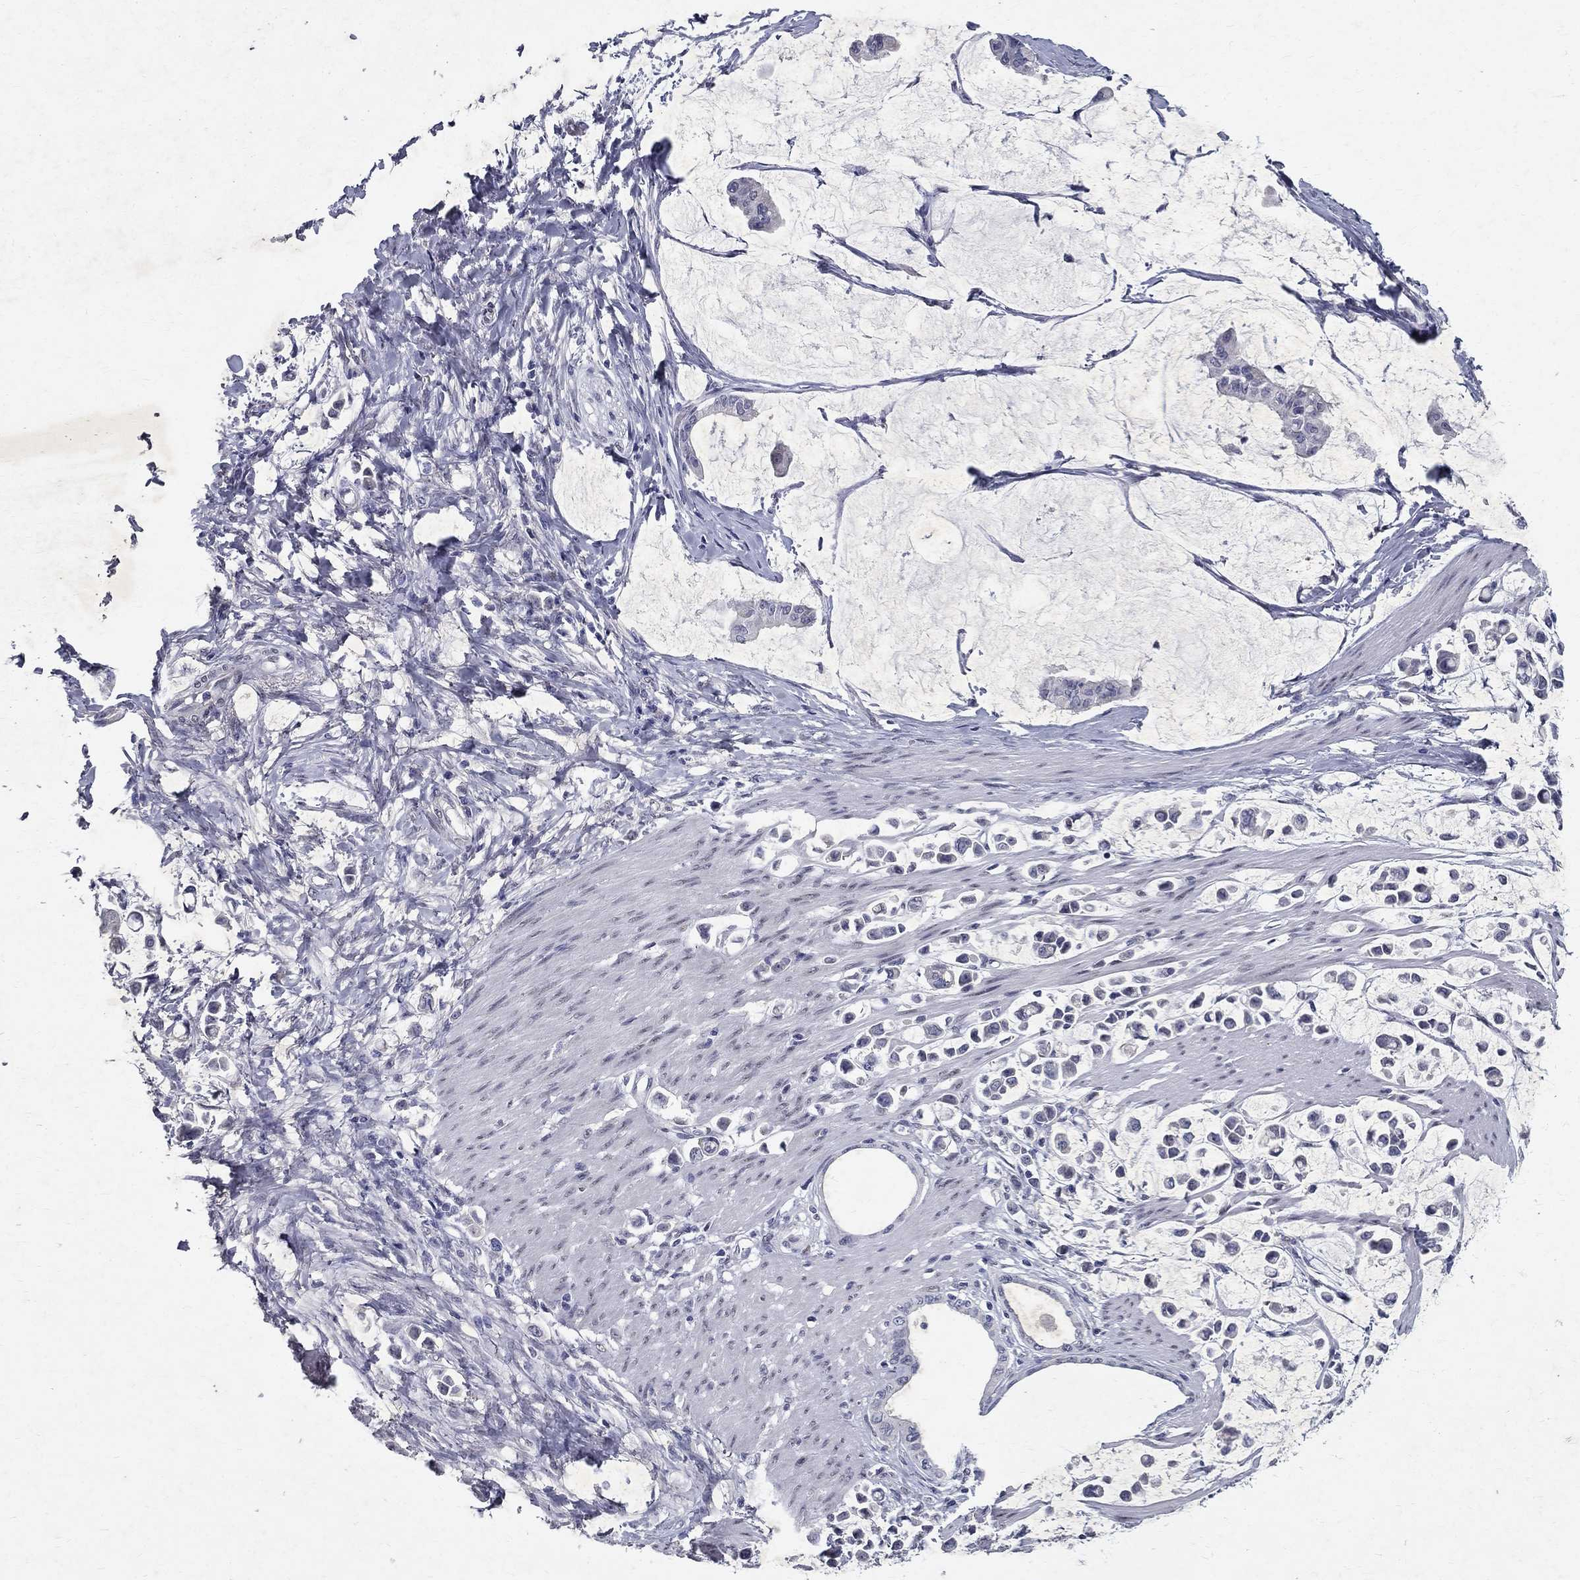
{"staining": {"intensity": "negative", "quantity": "none", "location": "none"}, "tissue": "stomach cancer", "cell_type": "Tumor cells", "image_type": "cancer", "snomed": [{"axis": "morphology", "description": "Adenocarcinoma, NOS"}, {"axis": "topography", "description": "Stomach"}], "caption": "DAB immunohistochemical staining of human adenocarcinoma (stomach) displays no significant expression in tumor cells. (DAB immunohistochemistry visualized using brightfield microscopy, high magnification).", "gene": "RBFOX1", "patient": {"sex": "male", "age": 82}}